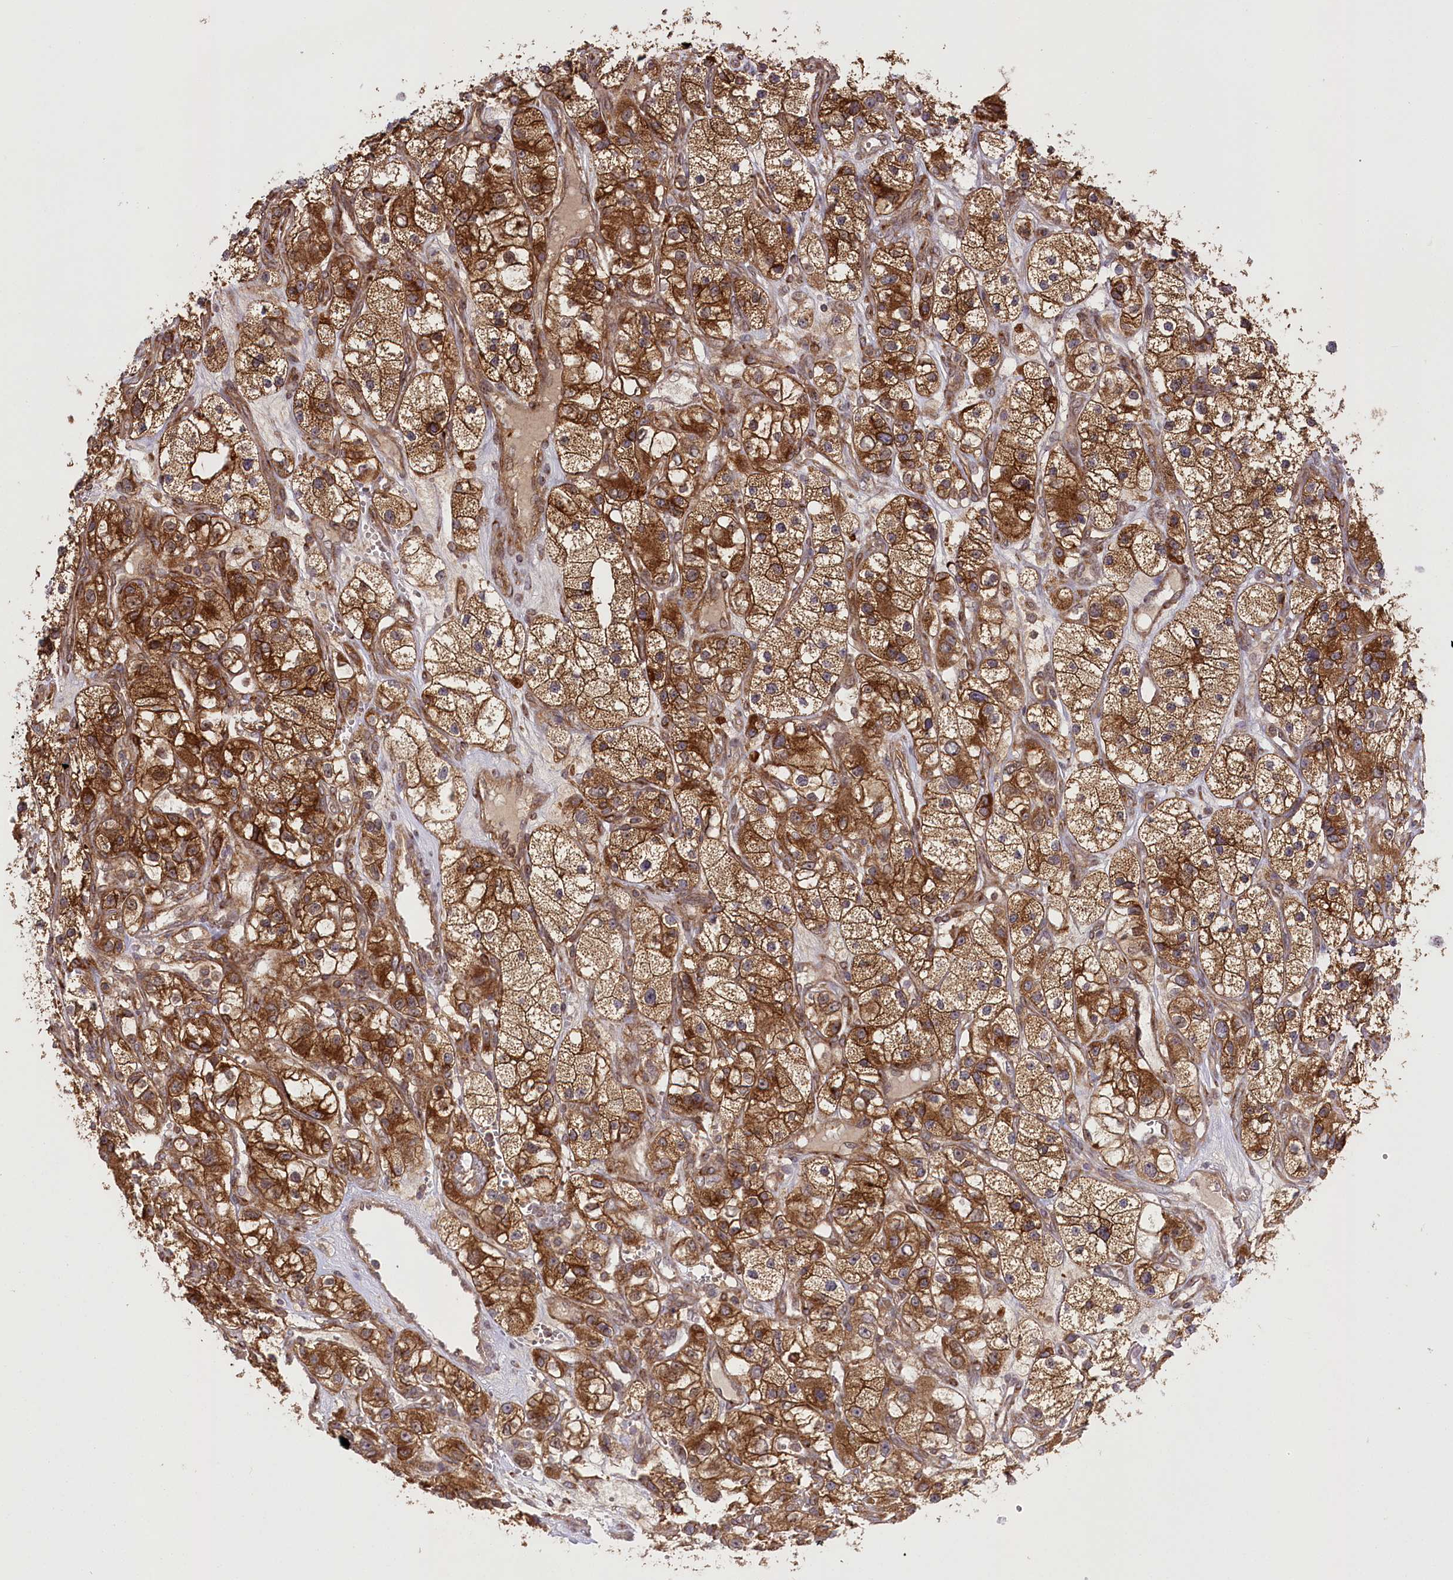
{"staining": {"intensity": "strong", "quantity": ">75%", "location": "cytoplasmic/membranous"}, "tissue": "renal cancer", "cell_type": "Tumor cells", "image_type": "cancer", "snomed": [{"axis": "morphology", "description": "Adenocarcinoma, NOS"}, {"axis": "topography", "description": "Kidney"}], "caption": "DAB immunohistochemical staining of adenocarcinoma (renal) displays strong cytoplasmic/membranous protein staining in approximately >75% of tumor cells.", "gene": "CCDC91", "patient": {"sex": "female", "age": 57}}